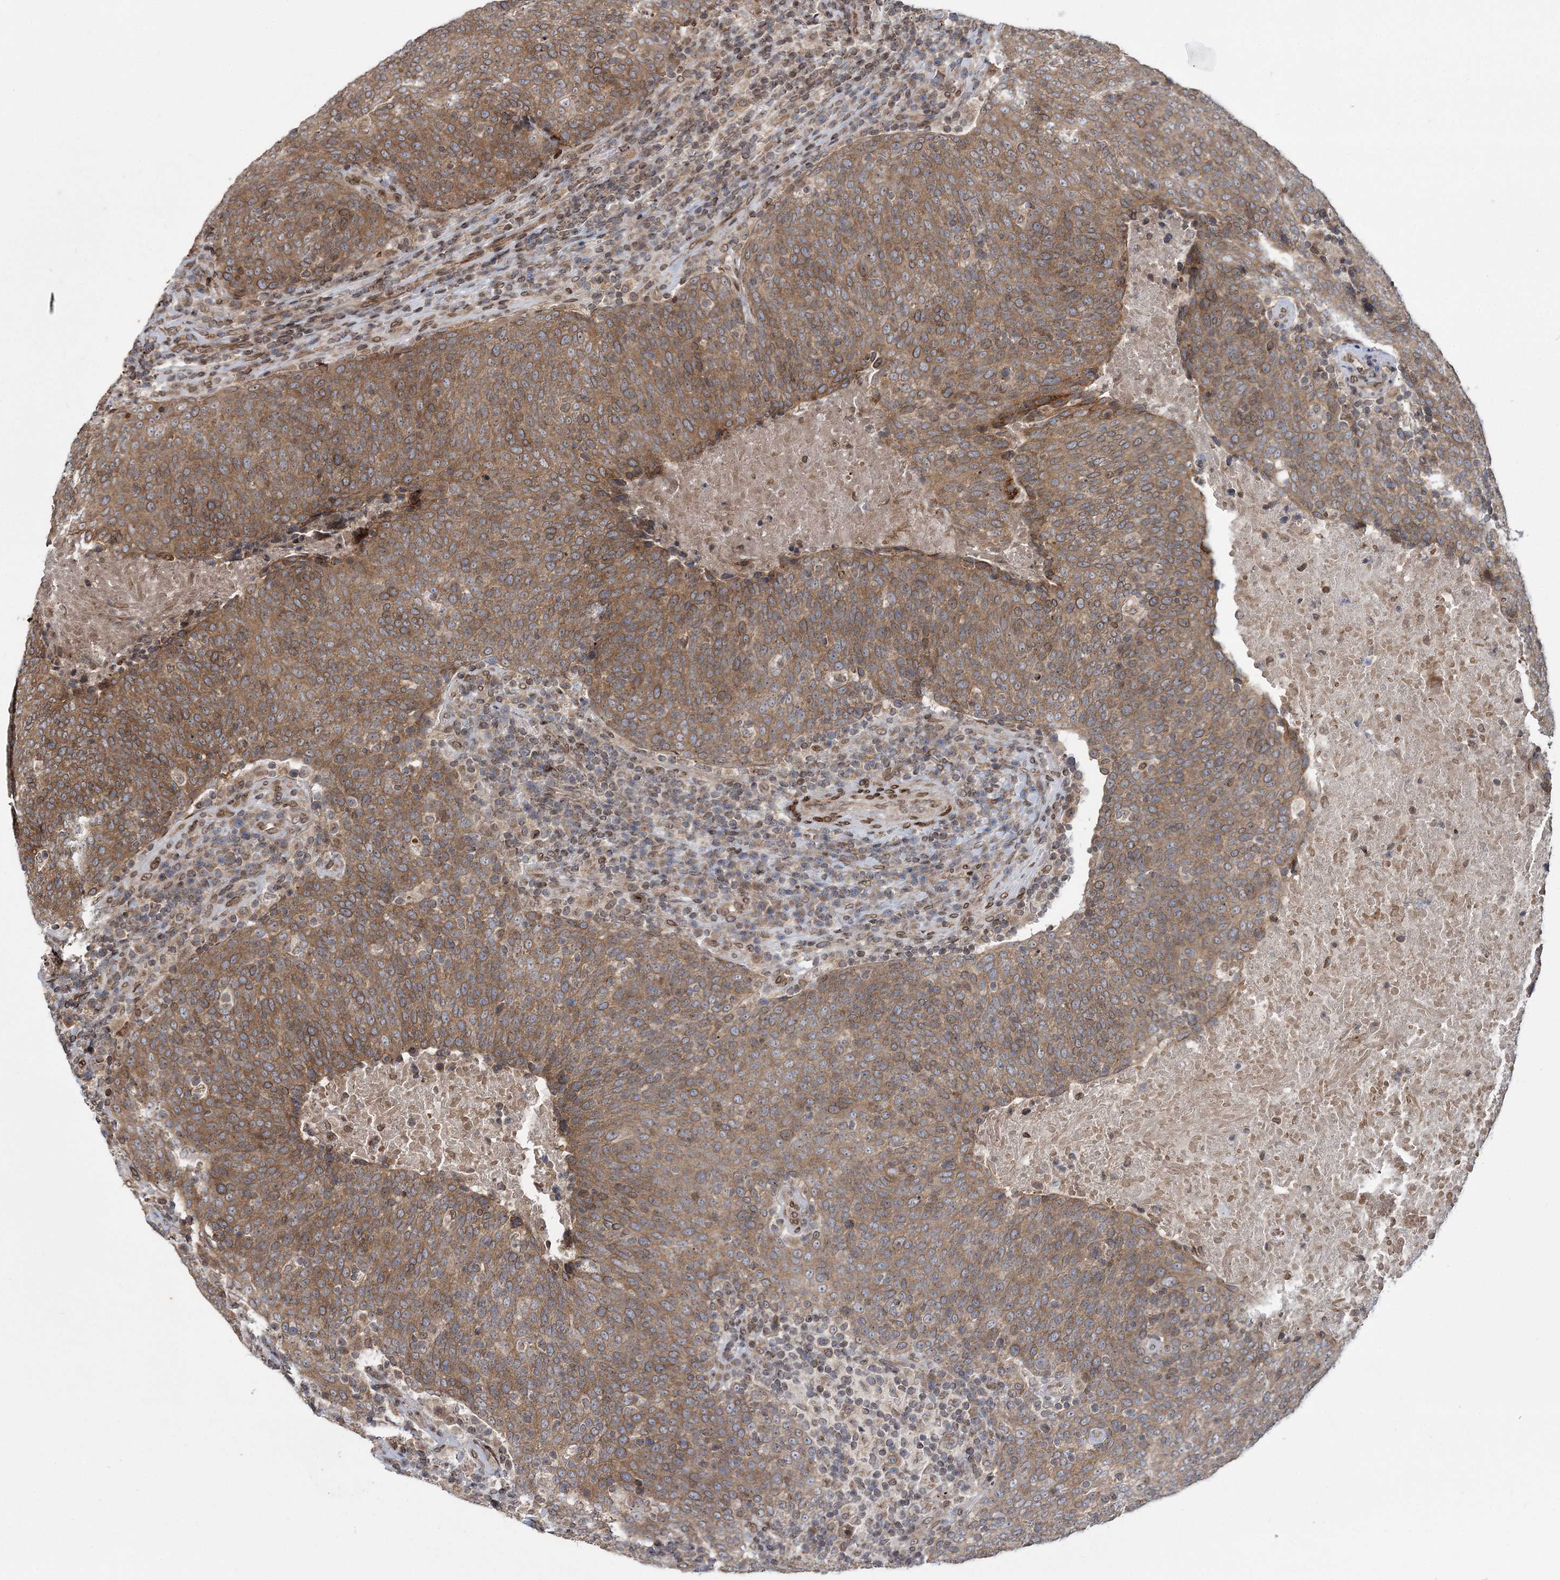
{"staining": {"intensity": "moderate", "quantity": ">75%", "location": "cytoplasmic/membranous"}, "tissue": "head and neck cancer", "cell_type": "Tumor cells", "image_type": "cancer", "snomed": [{"axis": "morphology", "description": "Squamous cell carcinoma, NOS"}, {"axis": "morphology", "description": "Squamous cell carcinoma, metastatic, NOS"}, {"axis": "topography", "description": "Lymph node"}, {"axis": "topography", "description": "Head-Neck"}], "caption": "High-power microscopy captured an IHC histopathology image of squamous cell carcinoma (head and neck), revealing moderate cytoplasmic/membranous expression in about >75% of tumor cells. (IHC, brightfield microscopy, high magnification).", "gene": "DNAJC27", "patient": {"sex": "male", "age": 62}}